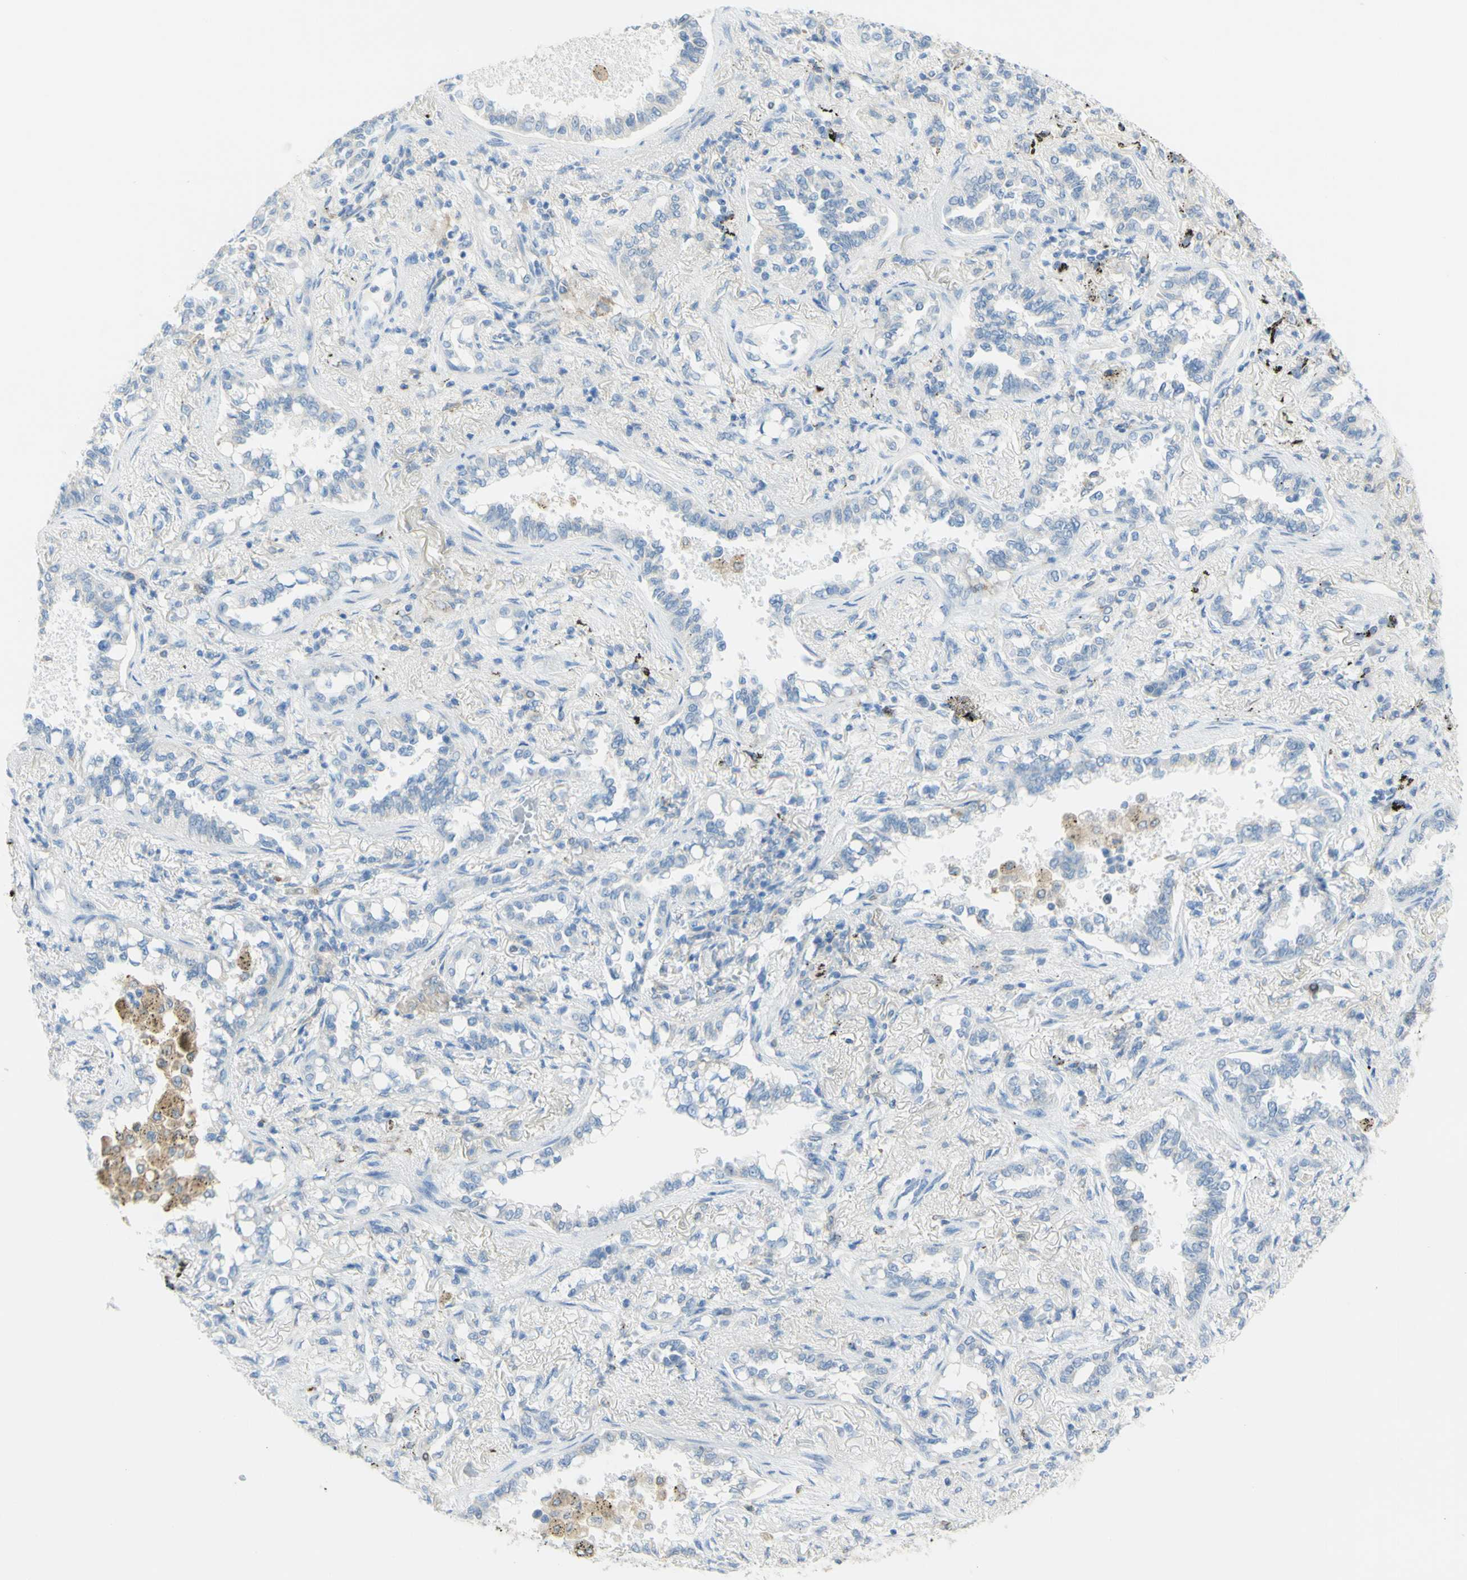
{"staining": {"intensity": "negative", "quantity": "none", "location": "none"}, "tissue": "lung cancer", "cell_type": "Tumor cells", "image_type": "cancer", "snomed": [{"axis": "morphology", "description": "Normal tissue, NOS"}, {"axis": "morphology", "description": "Adenocarcinoma, NOS"}, {"axis": "topography", "description": "Lung"}], "caption": "Immunohistochemical staining of lung adenocarcinoma exhibits no significant positivity in tumor cells.", "gene": "TSPAN1", "patient": {"sex": "male", "age": 59}}